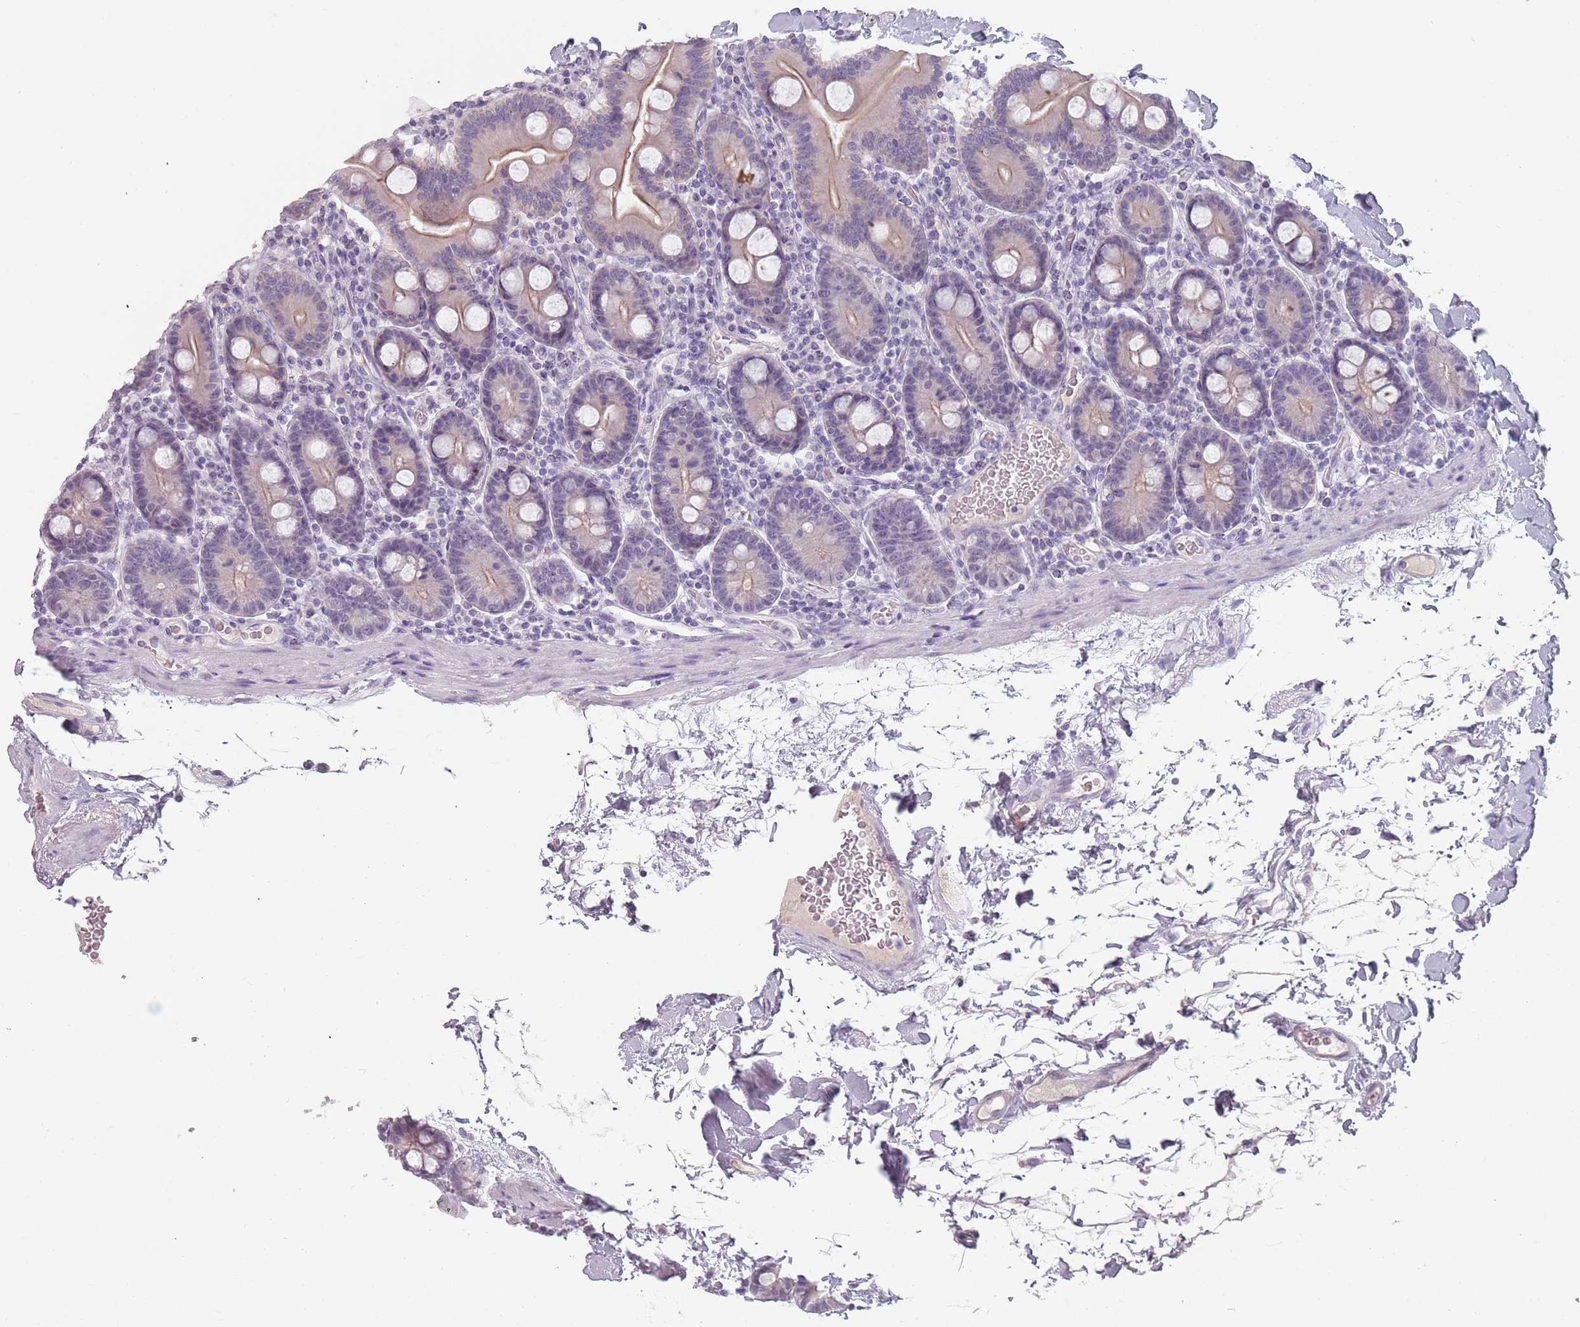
{"staining": {"intensity": "weak", "quantity": "25%-75%", "location": "cytoplasmic/membranous"}, "tissue": "duodenum", "cell_type": "Glandular cells", "image_type": "normal", "snomed": [{"axis": "morphology", "description": "Normal tissue, NOS"}, {"axis": "topography", "description": "Duodenum"}], "caption": "The micrograph reveals immunohistochemical staining of benign duodenum. There is weak cytoplasmic/membranous positivity is appreciated in about 25%-75% of glandular cells. The protein of interest is stained brown, and the nuclei are stained in blue (DAB IHC with brightfield microscopy, high magnification).", "gene": "CEP19", "patient": {"sex": "male", "age": 55}}